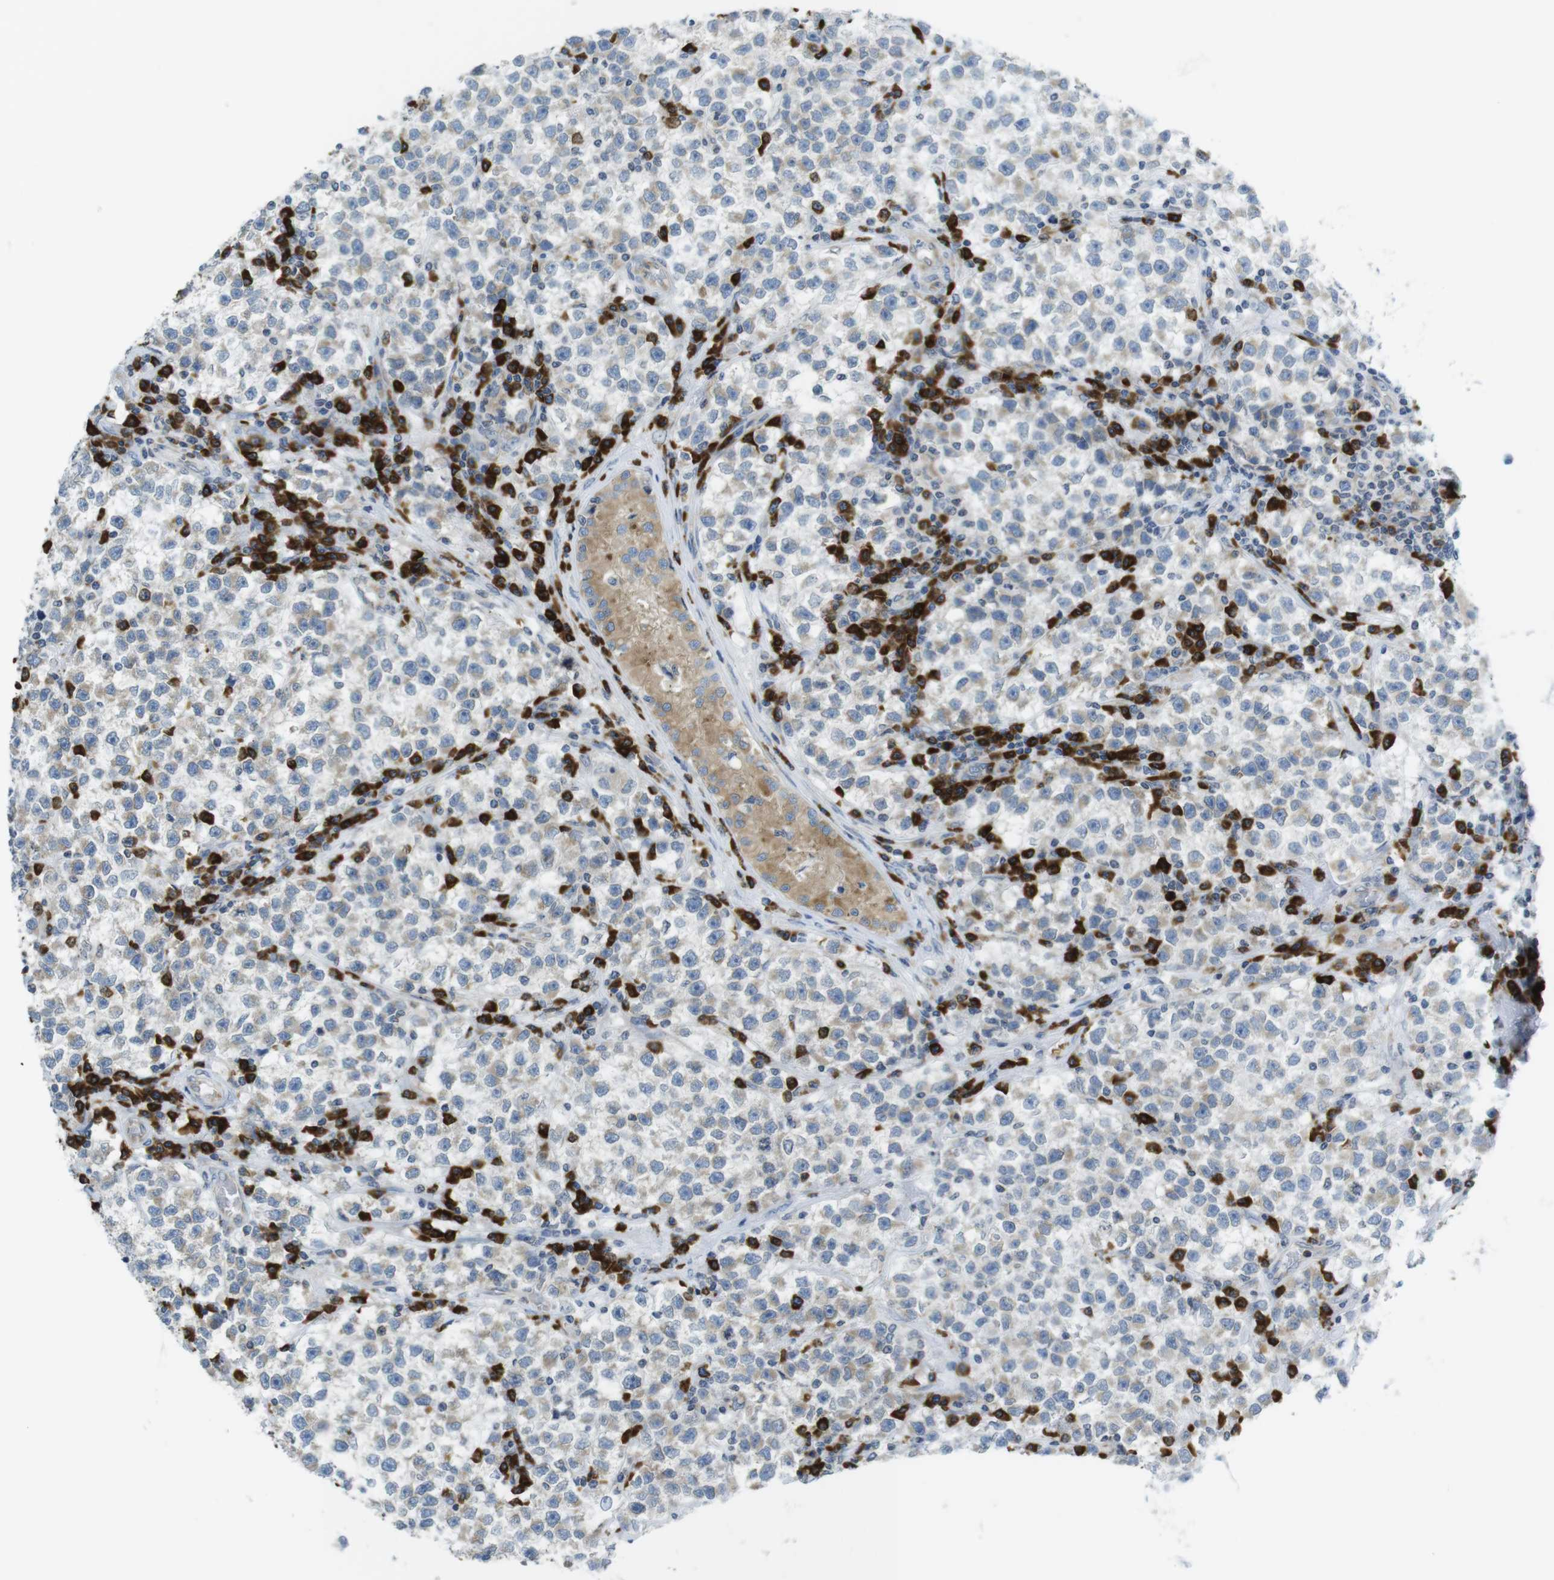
{"staining": {"intensity": "weak", "quantity": ">75%", "location": "cytoplasmic/membranous"}, "tissue": "testis cancer", "cell_type": "Tumor cells", "image_type": "cancer", "snomed": [{"axis": "morphology", "description": "Seminoma, NOS"}, {"axis": "topography", "description": "Testis"}], "caption": "Testis seminoma tissue reveals weak cytoplasmic/membranous positivity in about >75% of tumor cells (DAB (3,3'-diaminobenzidine) IHC with brightfield microscopy, high magnification).", "gene": "CLPTM1L", "patient": {"sex": "male", "age": 22}}